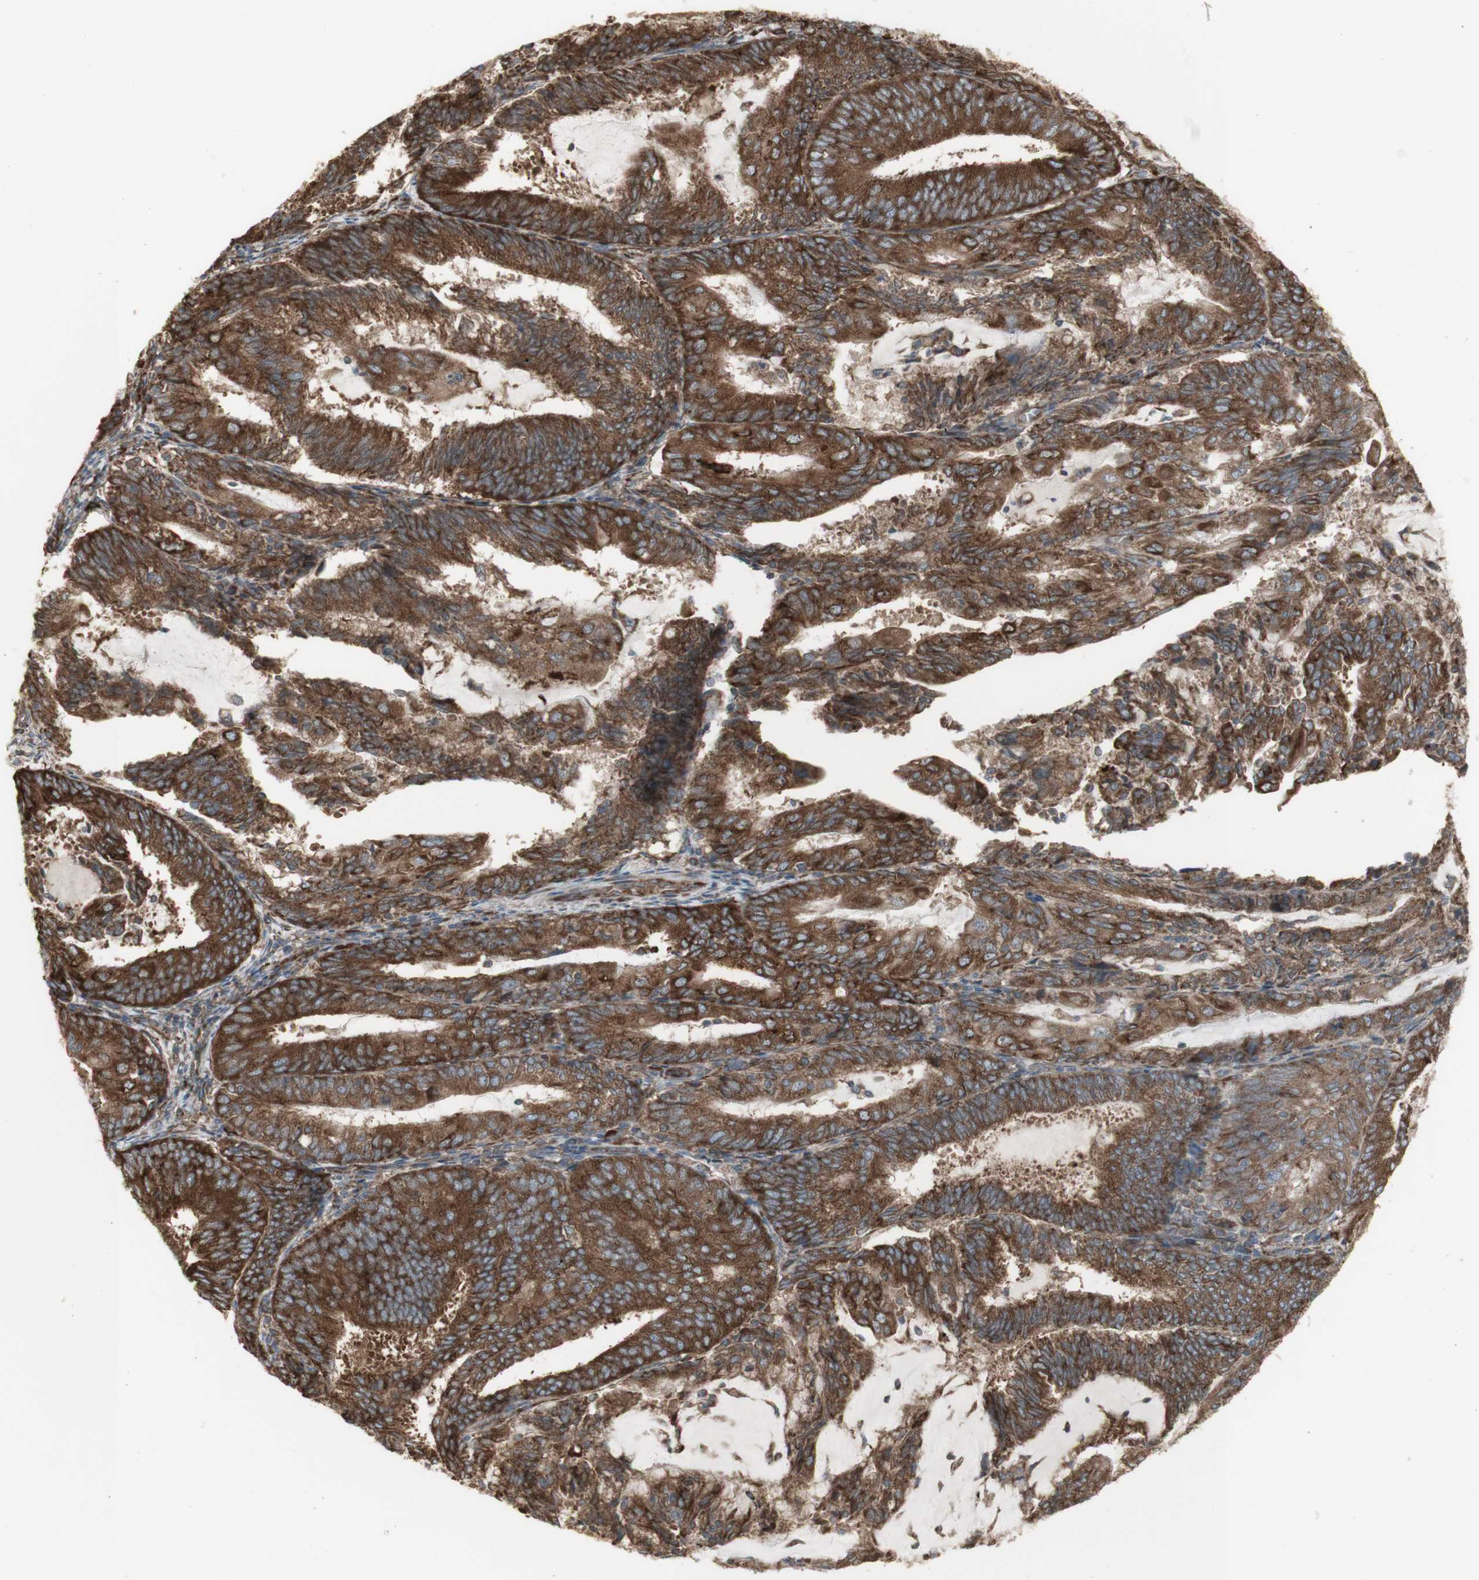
{"staining": {"intensity": "strong", "quantity": ">75%", "location": "cytoplasmic/membranous"}, "tissue": "endometrial cancer", "cell_type": "Tumor cells", "image_type": "cancer", "snomed": [{"axis": "morphology", "description": "Adenocarcinoma, NOS"}, {"axis": "topography", "description": "Endometrium"}], "caption": "IHC image of human endometrial cancer (adenocarcinoma) stained for a protein (brown), which reveals high levels of strong cytoplasmic/membranous staining in approximately >75% of tumor cells.", "gene": "FKBP3", "patient": {"sex": "female", "age": 81}}